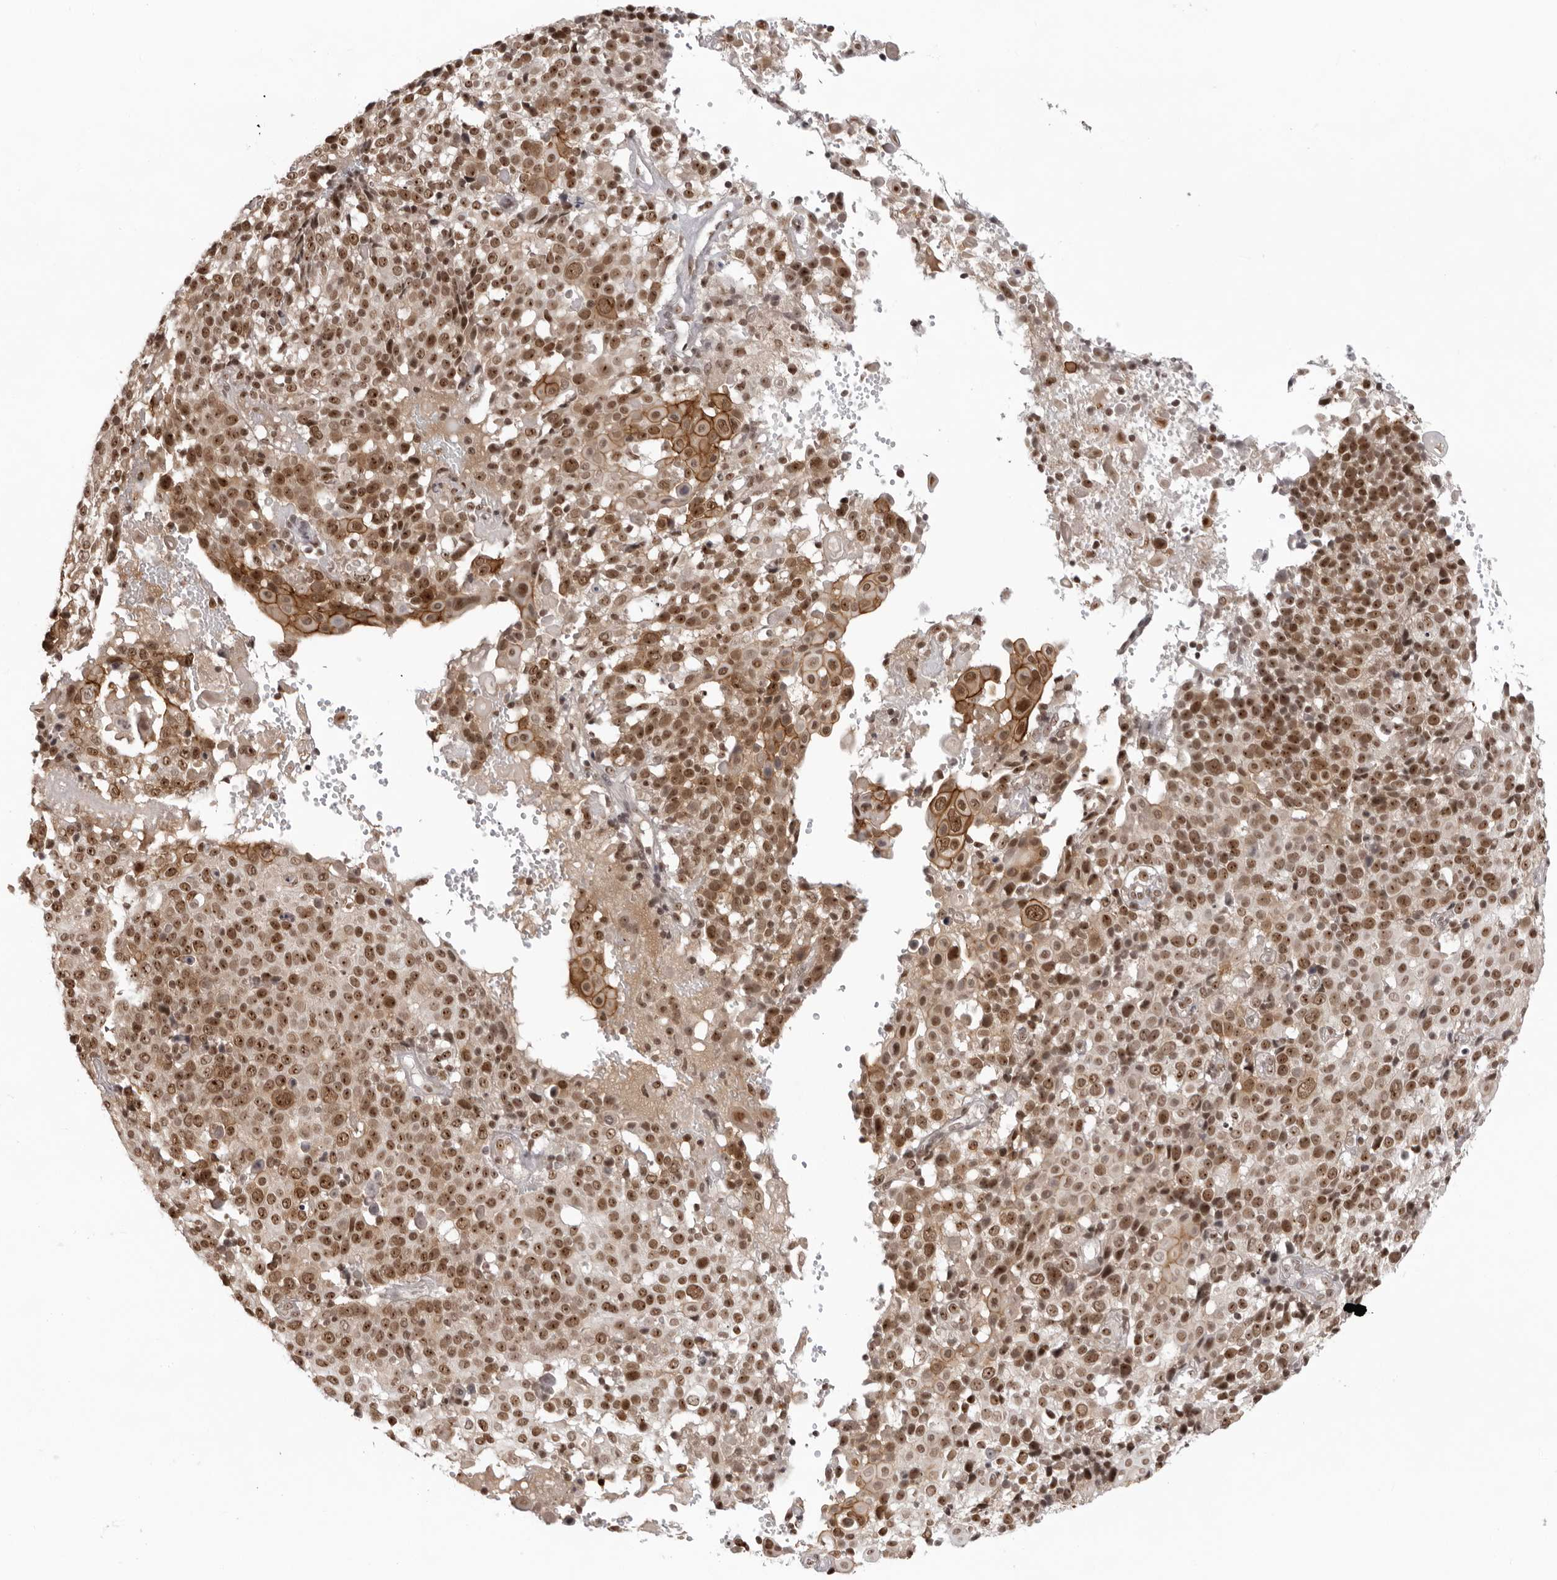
{"staining": {"intensity": "moderate", "quantity": ">75%", "location": "cytoplasmic/membranous,nuclear"}, "tissue": "cervical cancer", "cell_type": "Tumor cells", "image_type": "cancer", "snomed": [{"axis": "morphology", "description": "Squamous cell carcinoma, NOS"}, {"axis": "topography", "description": "Cervix"}], "caption": "High-magnification brightfield microscopy of cervical cancer (squamous cell carcinoma) stained with DAB (brown) and counterstained with hematoxylin (blue). tumor cells exhibit moderate cytoplasmic/membranous and nuclear expression is present in about>75% of cells.", "gene": "EXOSC10", "patient": {"sex": "female", "age": 74}}